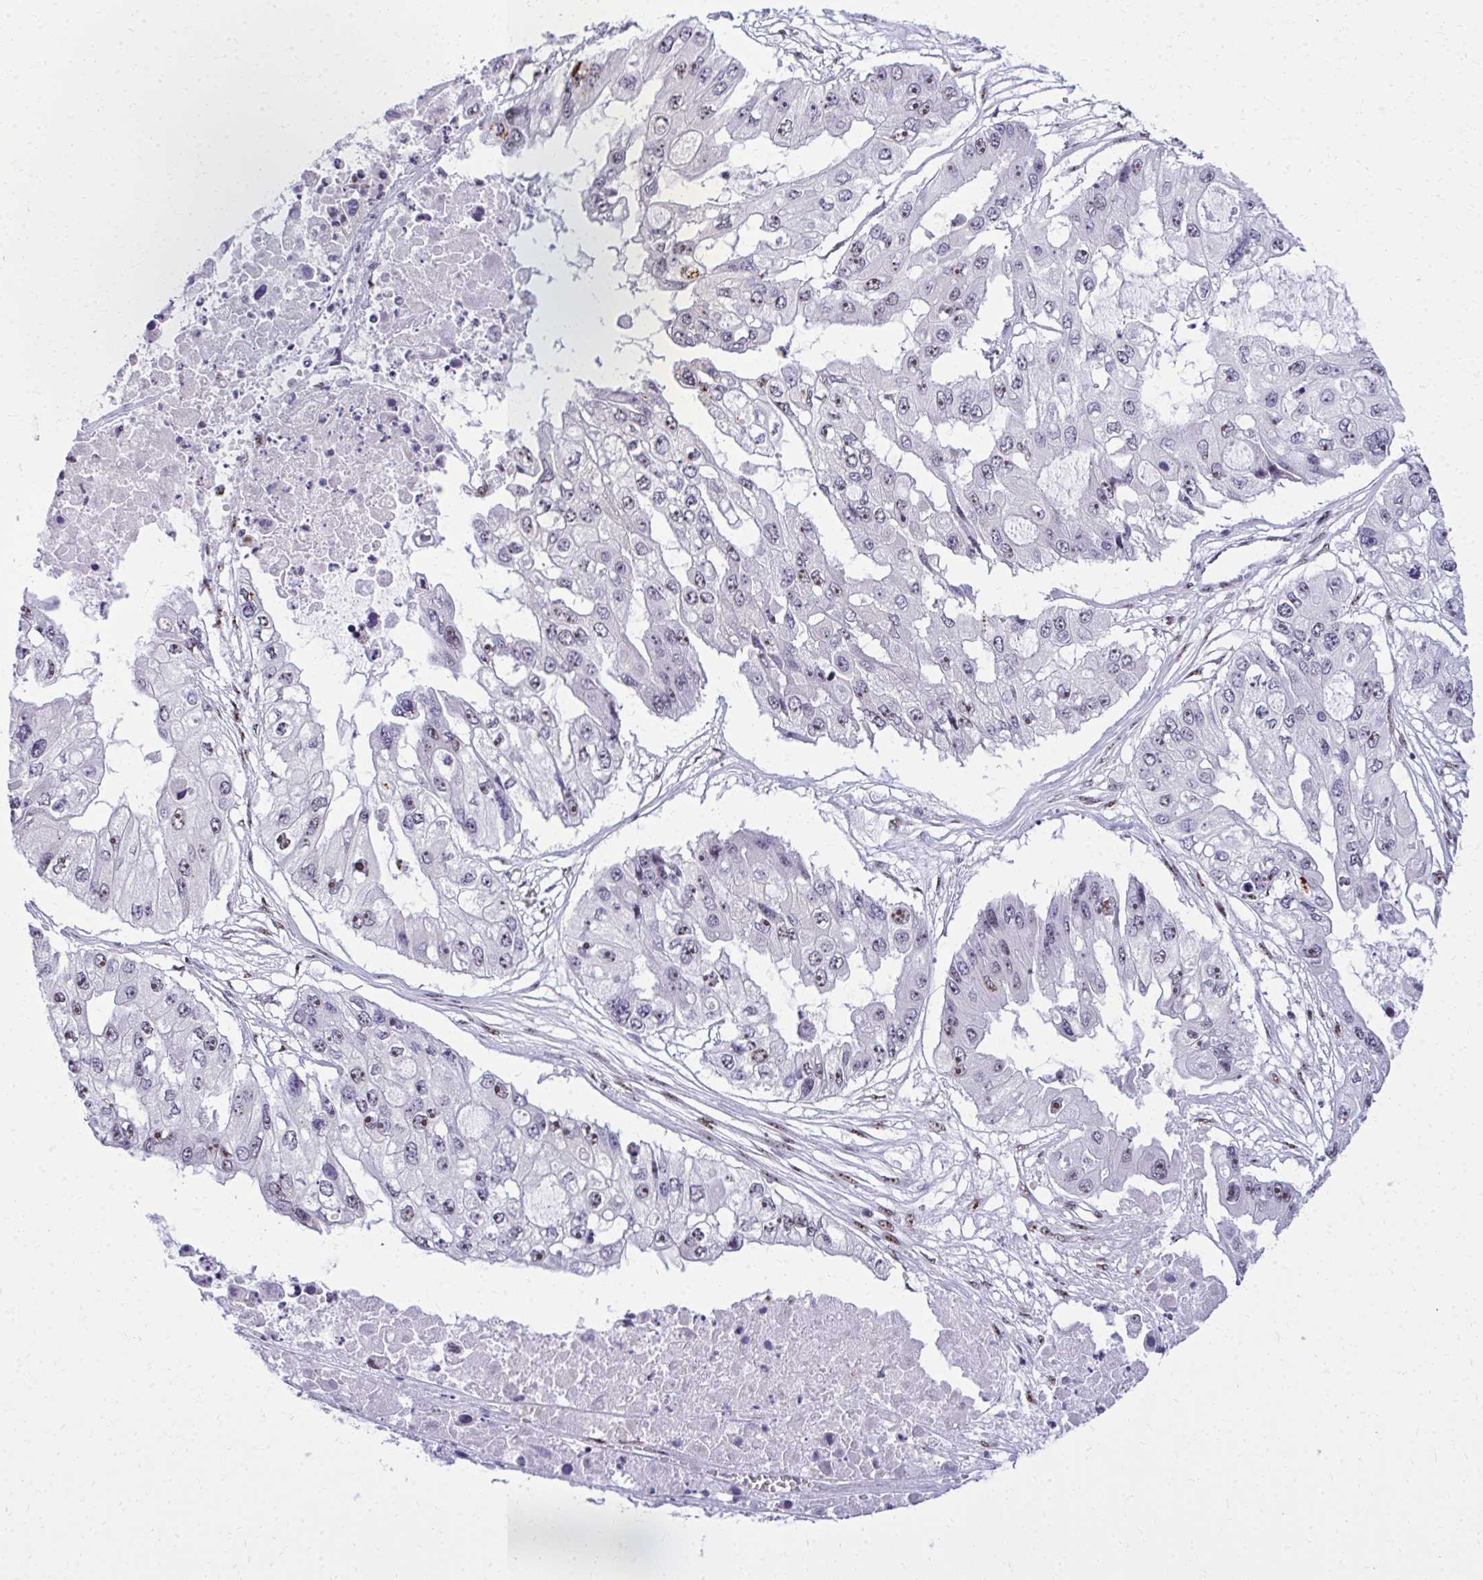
{"staining": {"intensity": "moderate", "quantity": "<25%", "location": "nuclear"}, "tissue": "ovarian cancer", "cell_type": "Tumor cells", "image_type": "cancer", "snomed": [{"axis": "morphology", "description": "Cystadenocarcinoma, serous, NOS"}, {"axis": "topography", "description": "Ovary"}], "caption": "A photomicrograph showing moderate nuclear positivity in about <25% of tumor cells in ovarian cancer (serous cystadenocarcinoma), as visualized by brown immunohistochemical staining.", "gene": "PELP1", "patient": {"sex": "female", "age": 56}}